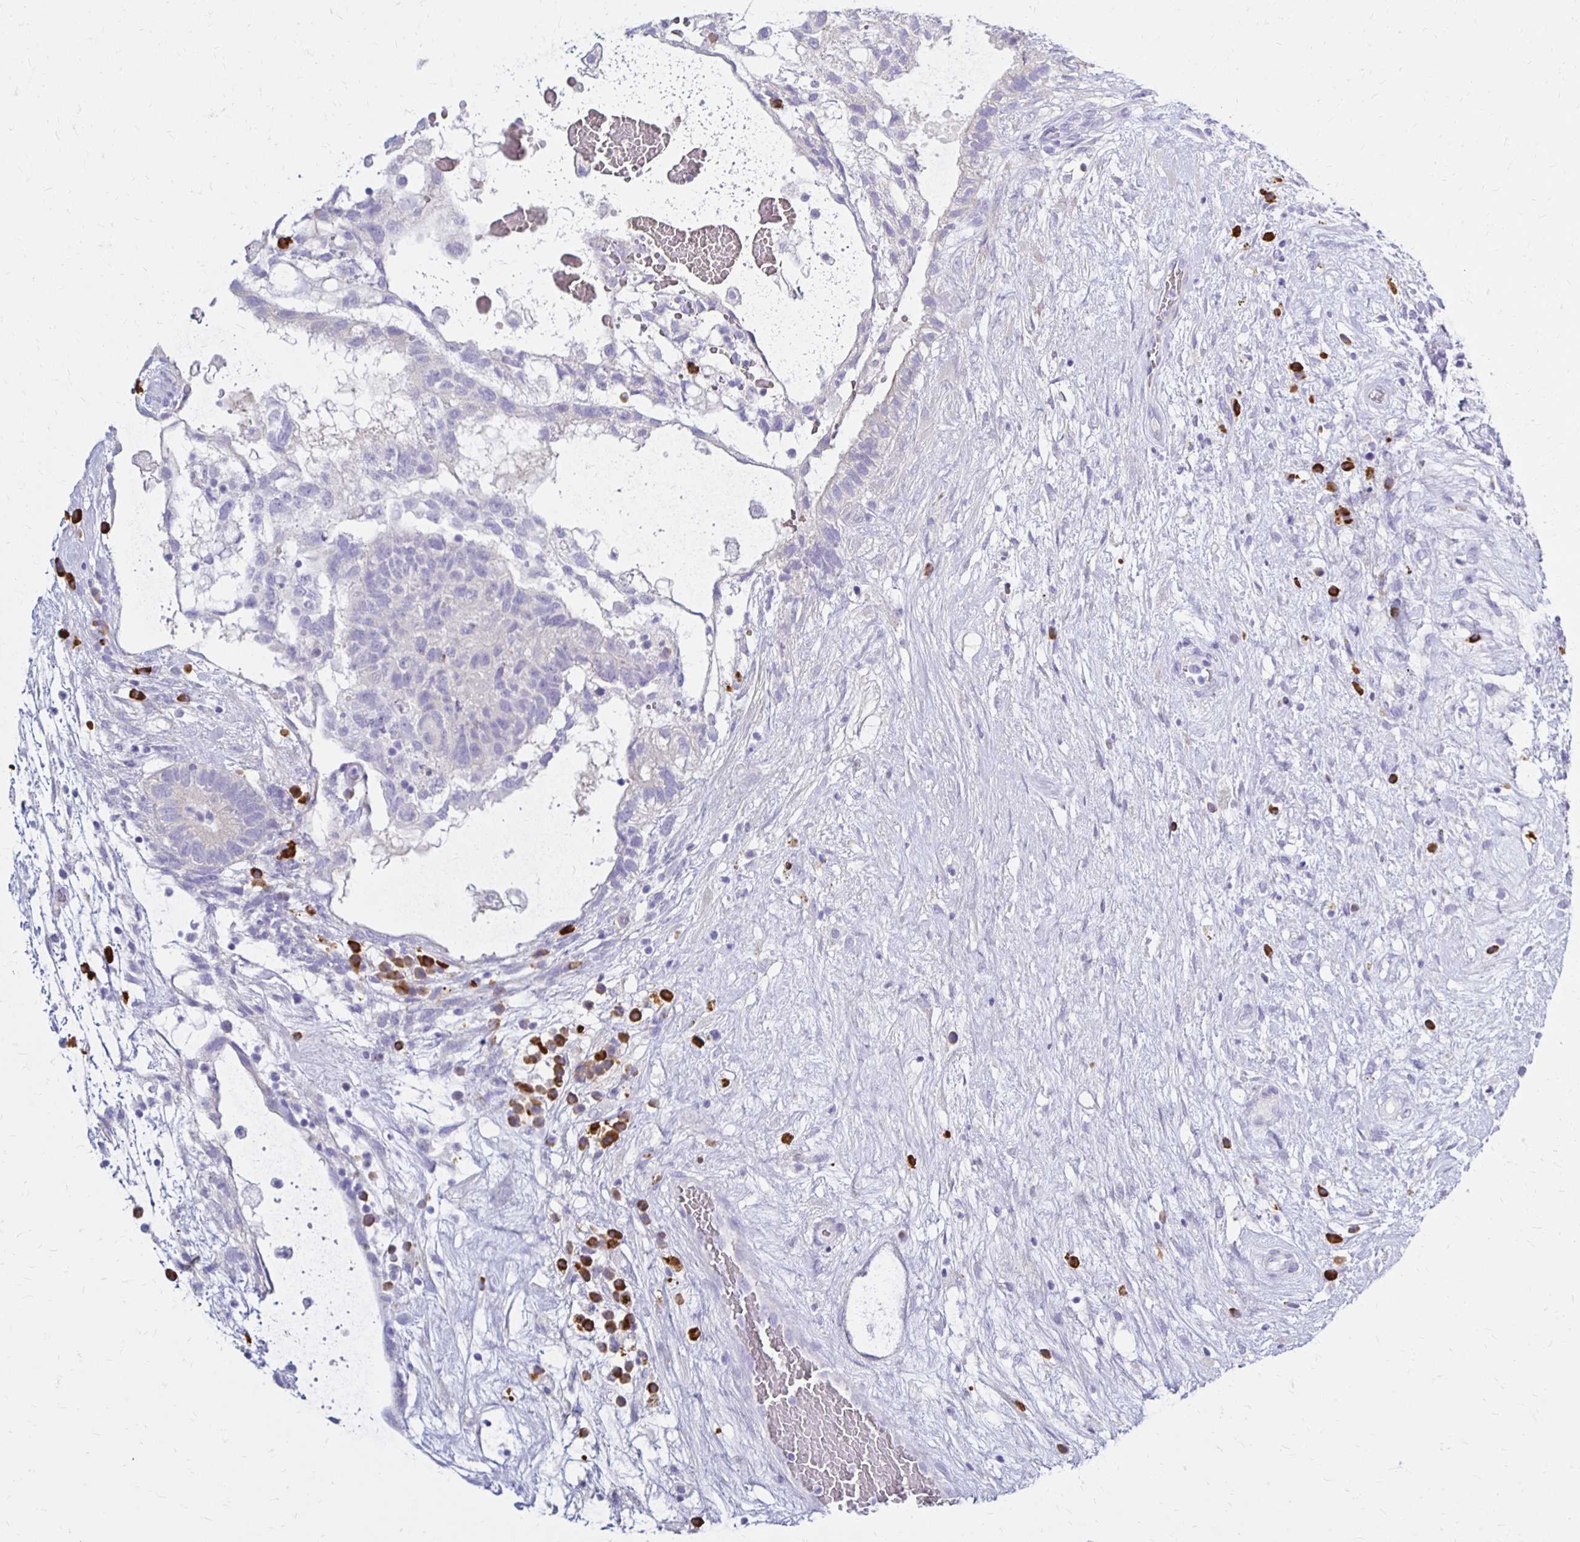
{"staining": {"intensity": "negative", "quantity": "none", "location": "none"}, "tissue": "testis cancer", "cell_type": "Tumor cells", "image_type": "cancer", "snomed": [{"axis": "morphology", "description": "Normal tissue, NOS"}, {"axis": "morphology", "description": "Carcinoma, Embryonal, NOS"}, {"axis": "topography", "description": "Testis"}], "caption": "This micrograph is of embryonal carcinoma (testis) stained with immunohistochemistry (IHC) to label a protein in brown with the nuclei are counter-stained blue. There is no positivity in tumor cells.", "gene": "FNTB", "patient": {"sex": "male", "age": 32}}